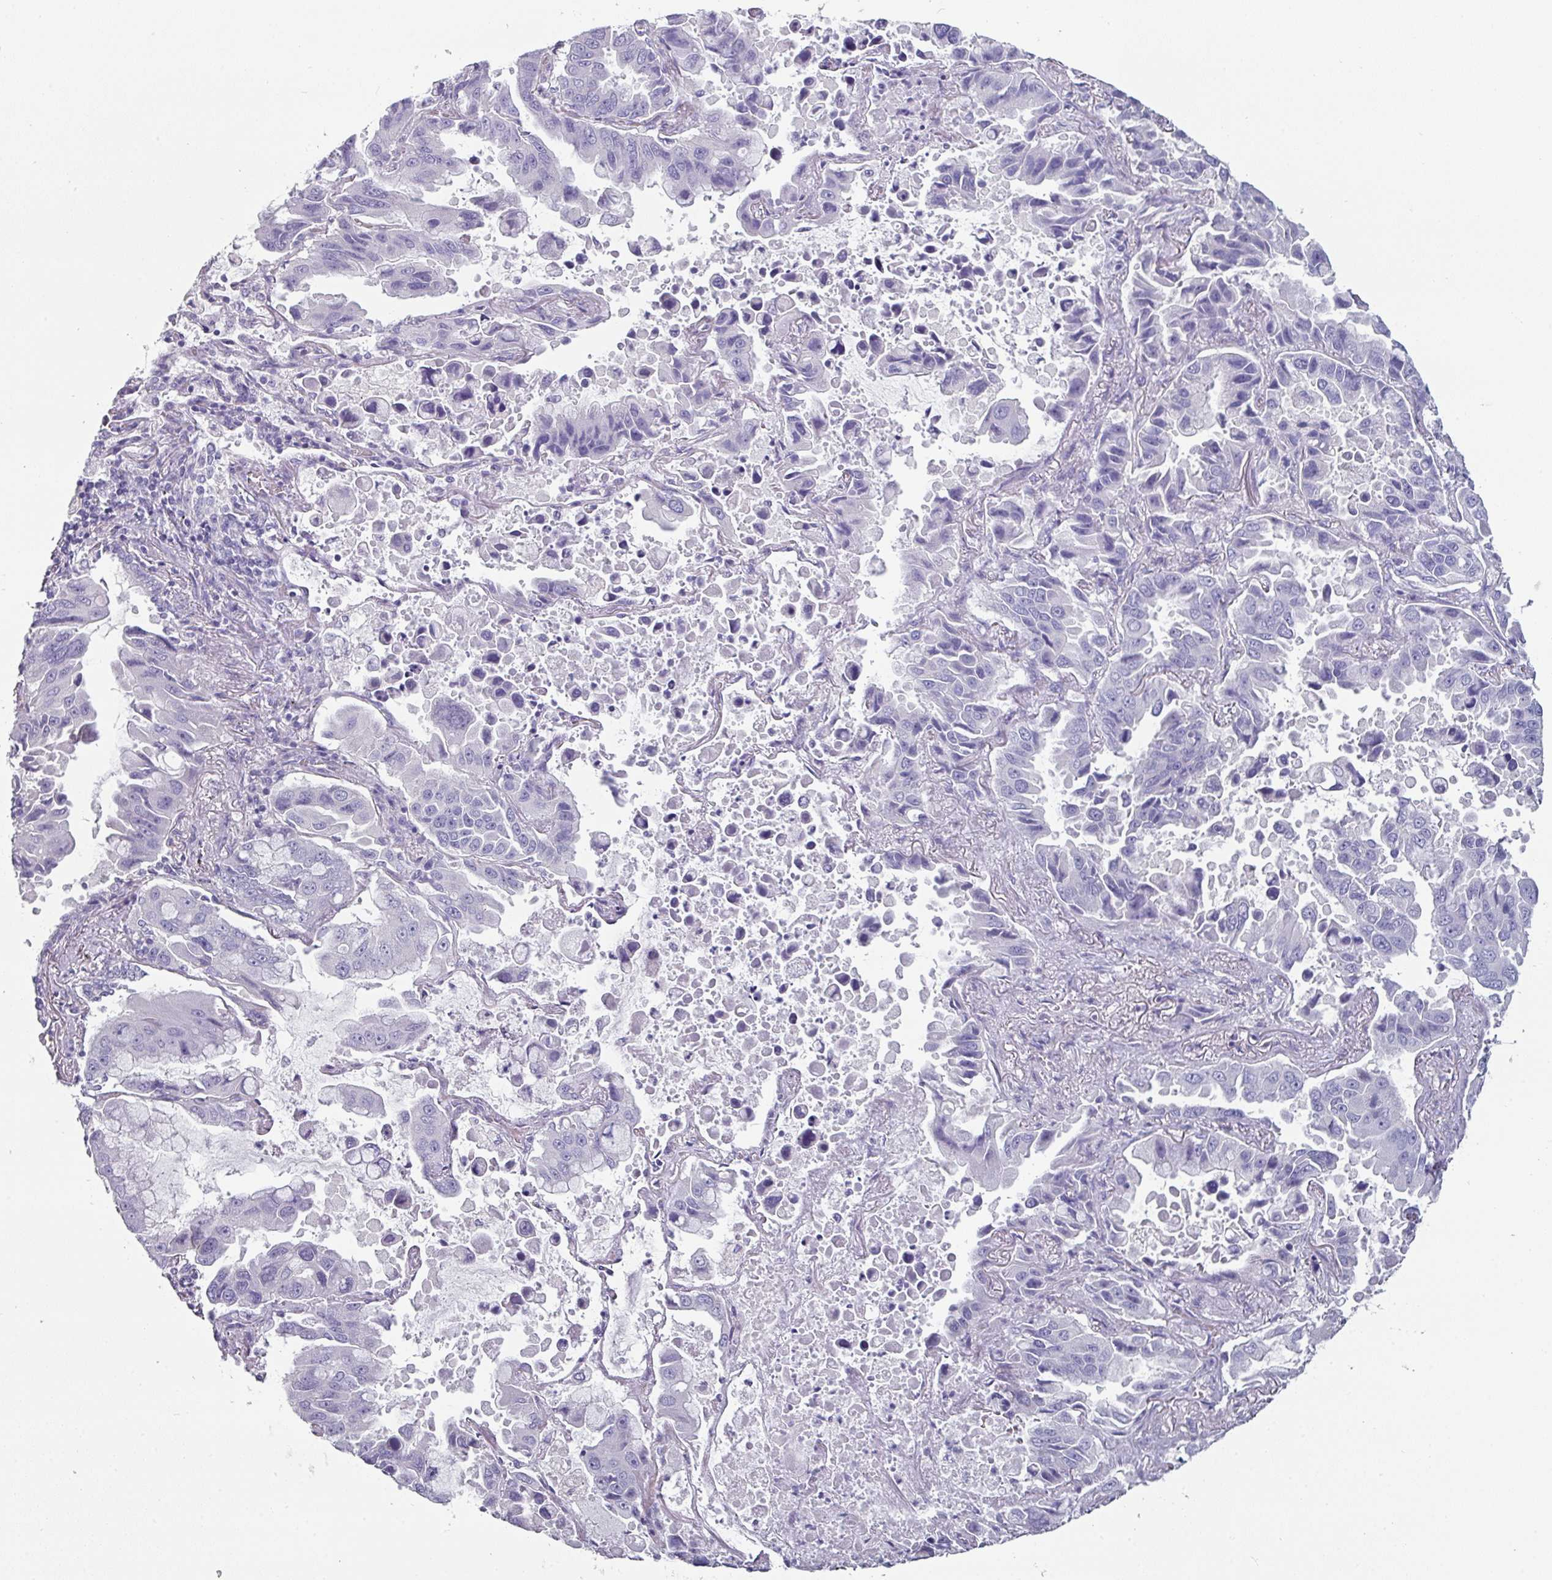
{"staining": {"intensity": "negative", "quantity": "none", "location": "none"}, "tissue": "lung cancer", "cell_type": "Tumor cells", "image_type": "cancer", "snomed": [{"axis": "morphology", "description": "Adenocarcinoma, NOS"}, {"axis": "topography", "description": "Lung"}], "caption": "Immunohistochemistry (IHC) image of human lung adenocarcinoma stained for a protein (brown), which exhibits no expression in tumor cells.", "gene": "SLC17A7", "patient": {"sex": "male", "age": 64}}